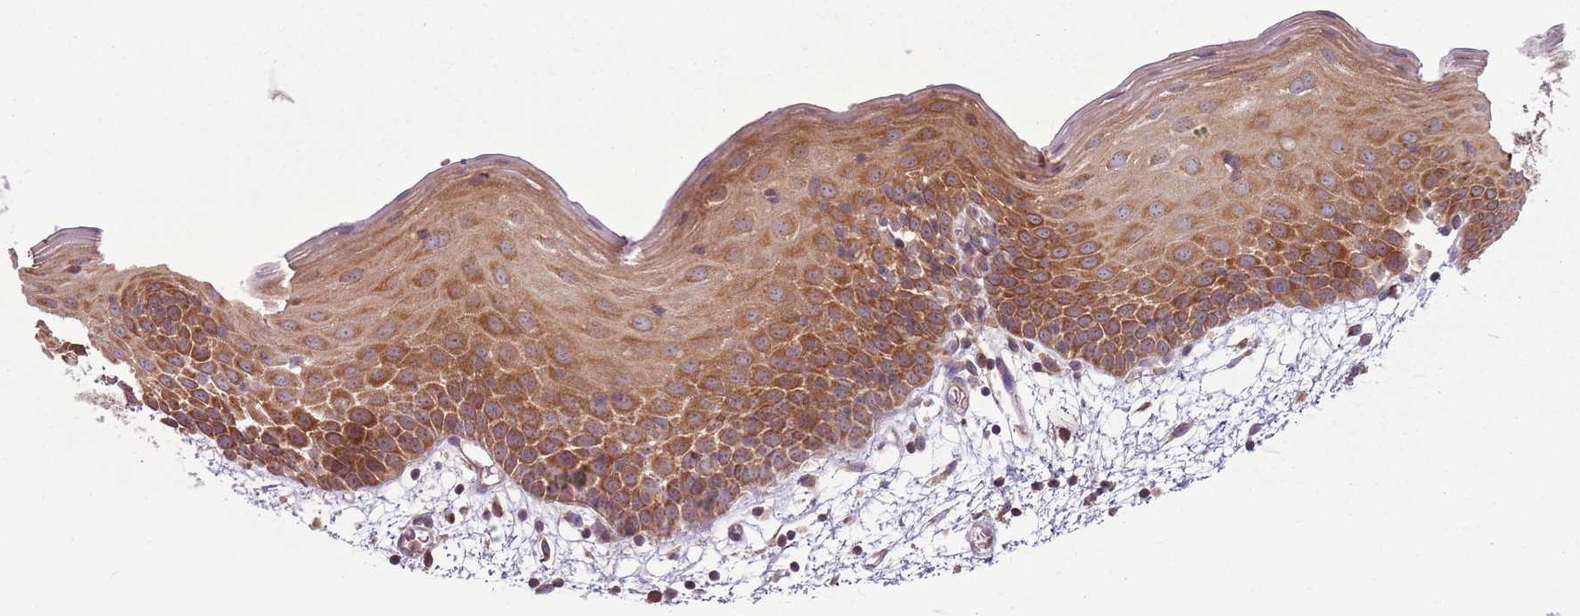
{"staining": {"intensity": "moderate", "quantity": ">75%", "location": "cytoplasmic/membranous"}, "tissue": "oral mucosa", "cell_type": "Squamous epithelial cells", "image_type": "normal", "snomed": [{"axis": "morphology", "description": "Normal tissue, NOS"}, {"axis": "topography", "description": "Skeletal muscle"}, {"axis": "topography", "description": "Oral tissue"}, {"axis": "topography", "description": "Salivary gland"}, {"axis": "topography", "description": "Peripheral nerve tissue"}], "caption": "Immunohistochemical staining of unremarkable oral mucosa displays >75% levels of moderate cytoplasmic/membranous protein positivity in about >75% of squamous epithelial cells.", "gene": "RPL21", "patient": {"sex": "male", "age": 54}}